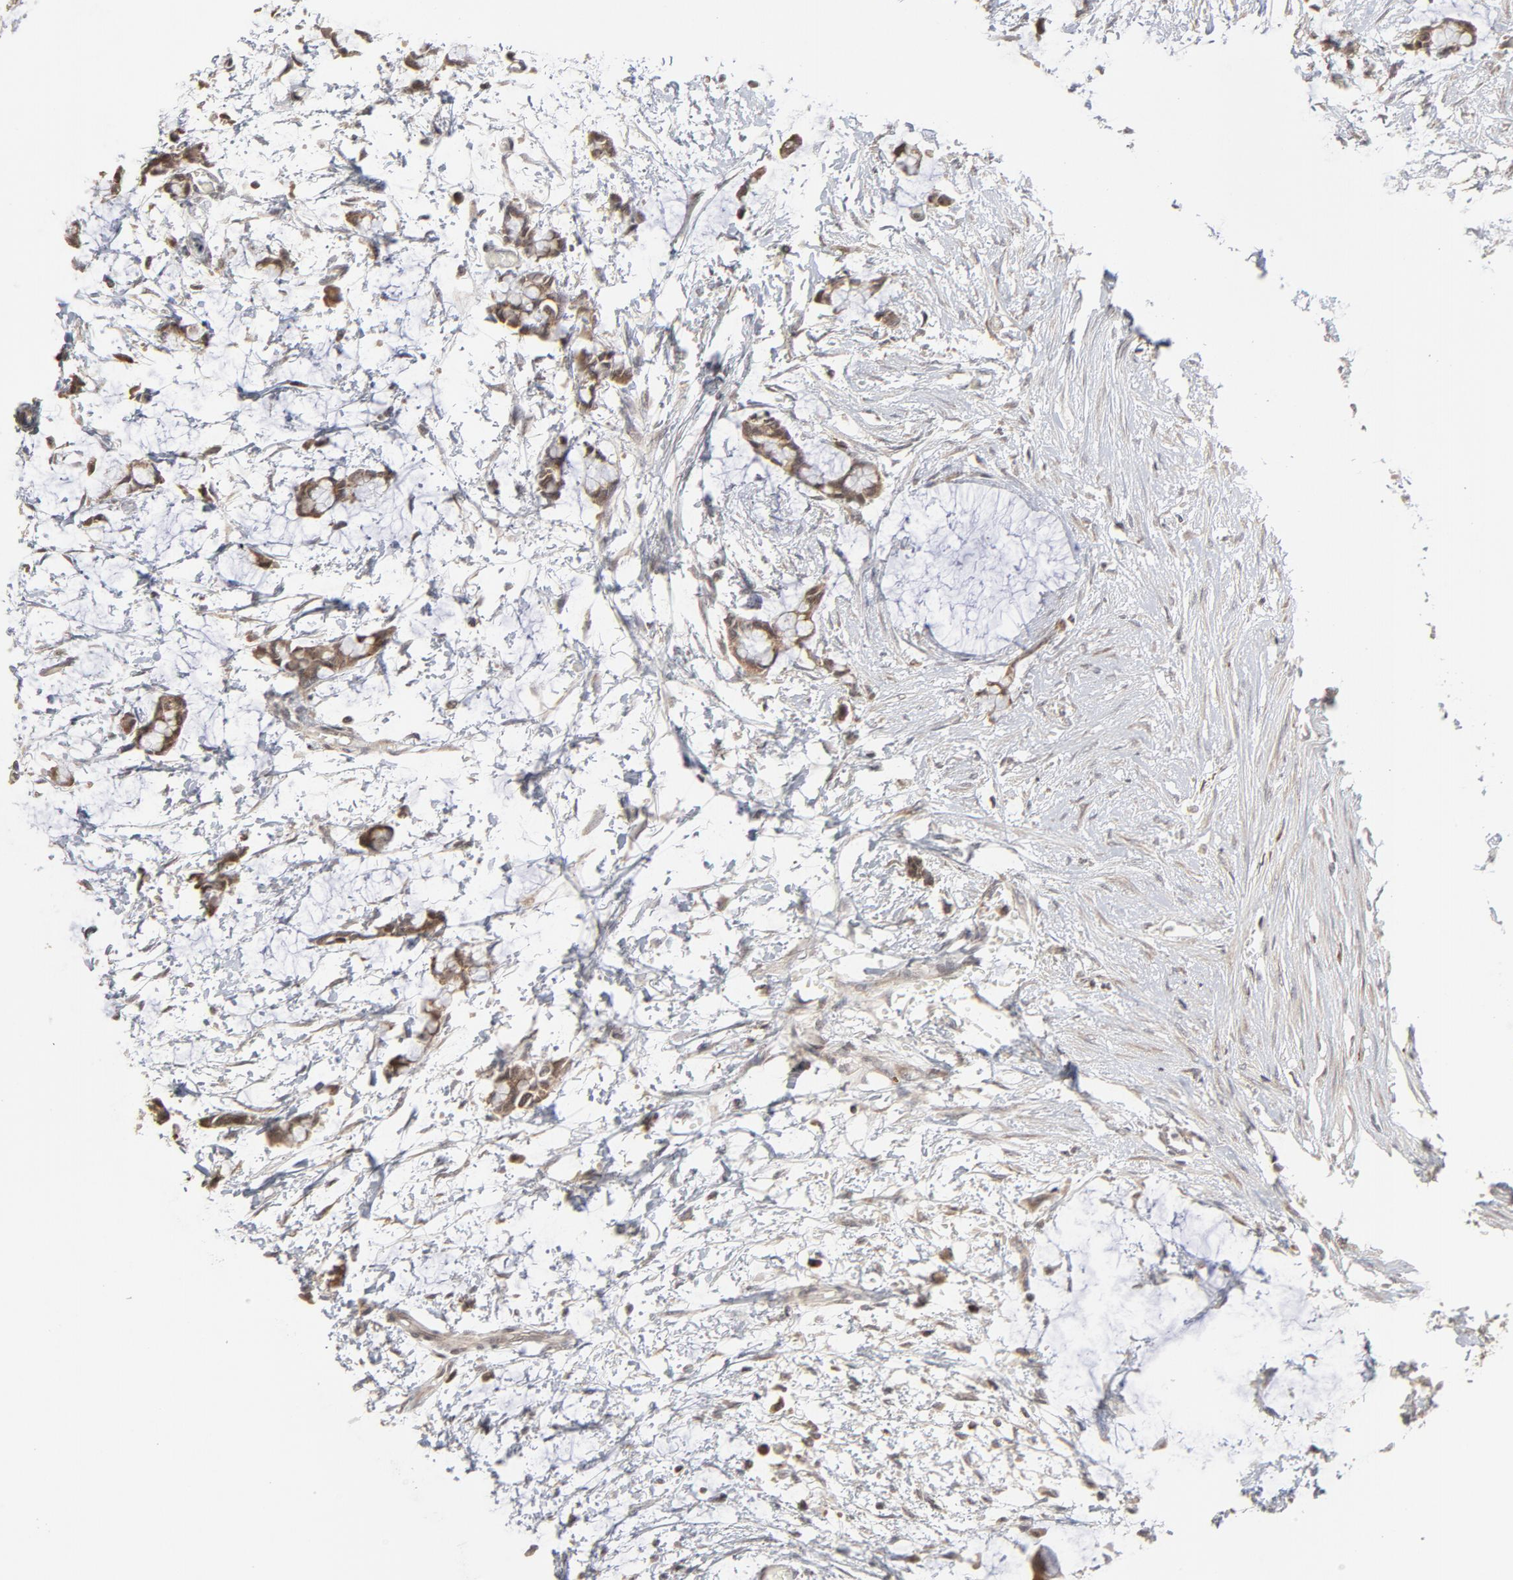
{"staining": {"intensity": "moderate", "quantity": ">75%", "location": "cytoplasmic/membranous"}, "tissue": "colorectal cancer", "cell_type": "Tumor cells", "image_type": "cancer", "snomed": [{"axis": "morphology", "description": "Normal tissue, NOS"}, {"axis": "morphology", "description": "Adenocarcinoma, NOS"}, {"axis": "topography", "description": "Colon"}, {"axis": "topography", "description": "Peripheral nerve tissue"}], "caption": "Immunohistochemical staining of colorectal adenocarcinoma displays moderate cytoplasmic/membranous protein positivity in approximately >75% of tumor cells. The protein of interest is shown in brown color, while the nuclei are stained blue.", "gene": "ARIH1", "patient": {"sex": "male", "age": 14}}